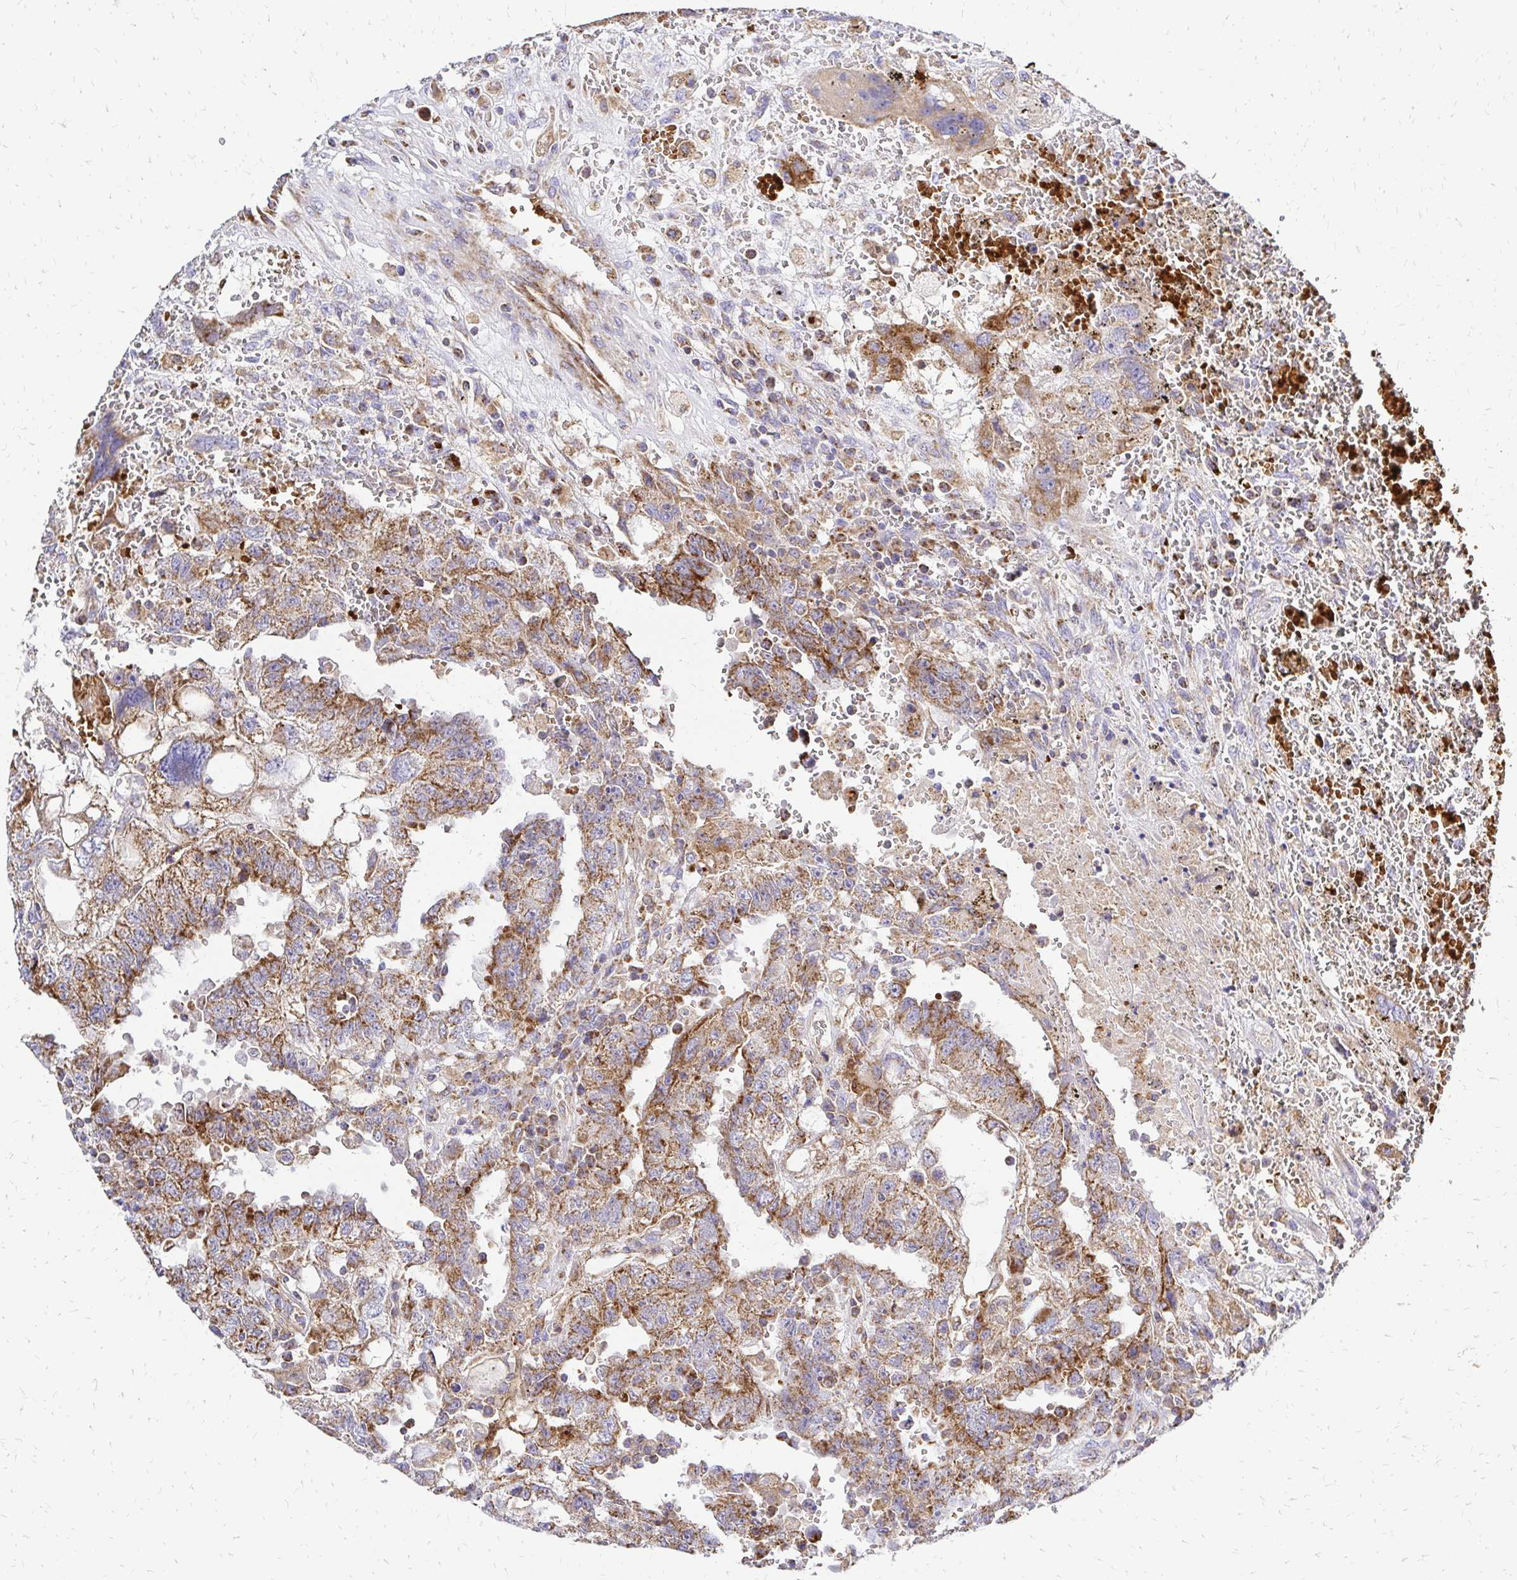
{"staining": {"intensity": "moderate", "quantity": ">75%", "location": "cytoplasmic/membranous"}, "tissue": "testis cancer", "cell_type": "Tumor cells", "image_type": "cancer", "snomed": [{"axis": "morphology", "description": "Carcinoma, Embryonal, NOS"}, {"axis": "topography", "description": "Testis"}], "caption": "Human testis embryonal carcinoma stained for a protein (brown) displays moderate cytoplasmic/membranous positive positivity in about >75% of tumor cells.", "gene": "MRPL13", "patient": {"sex": "male", "age": 26}}